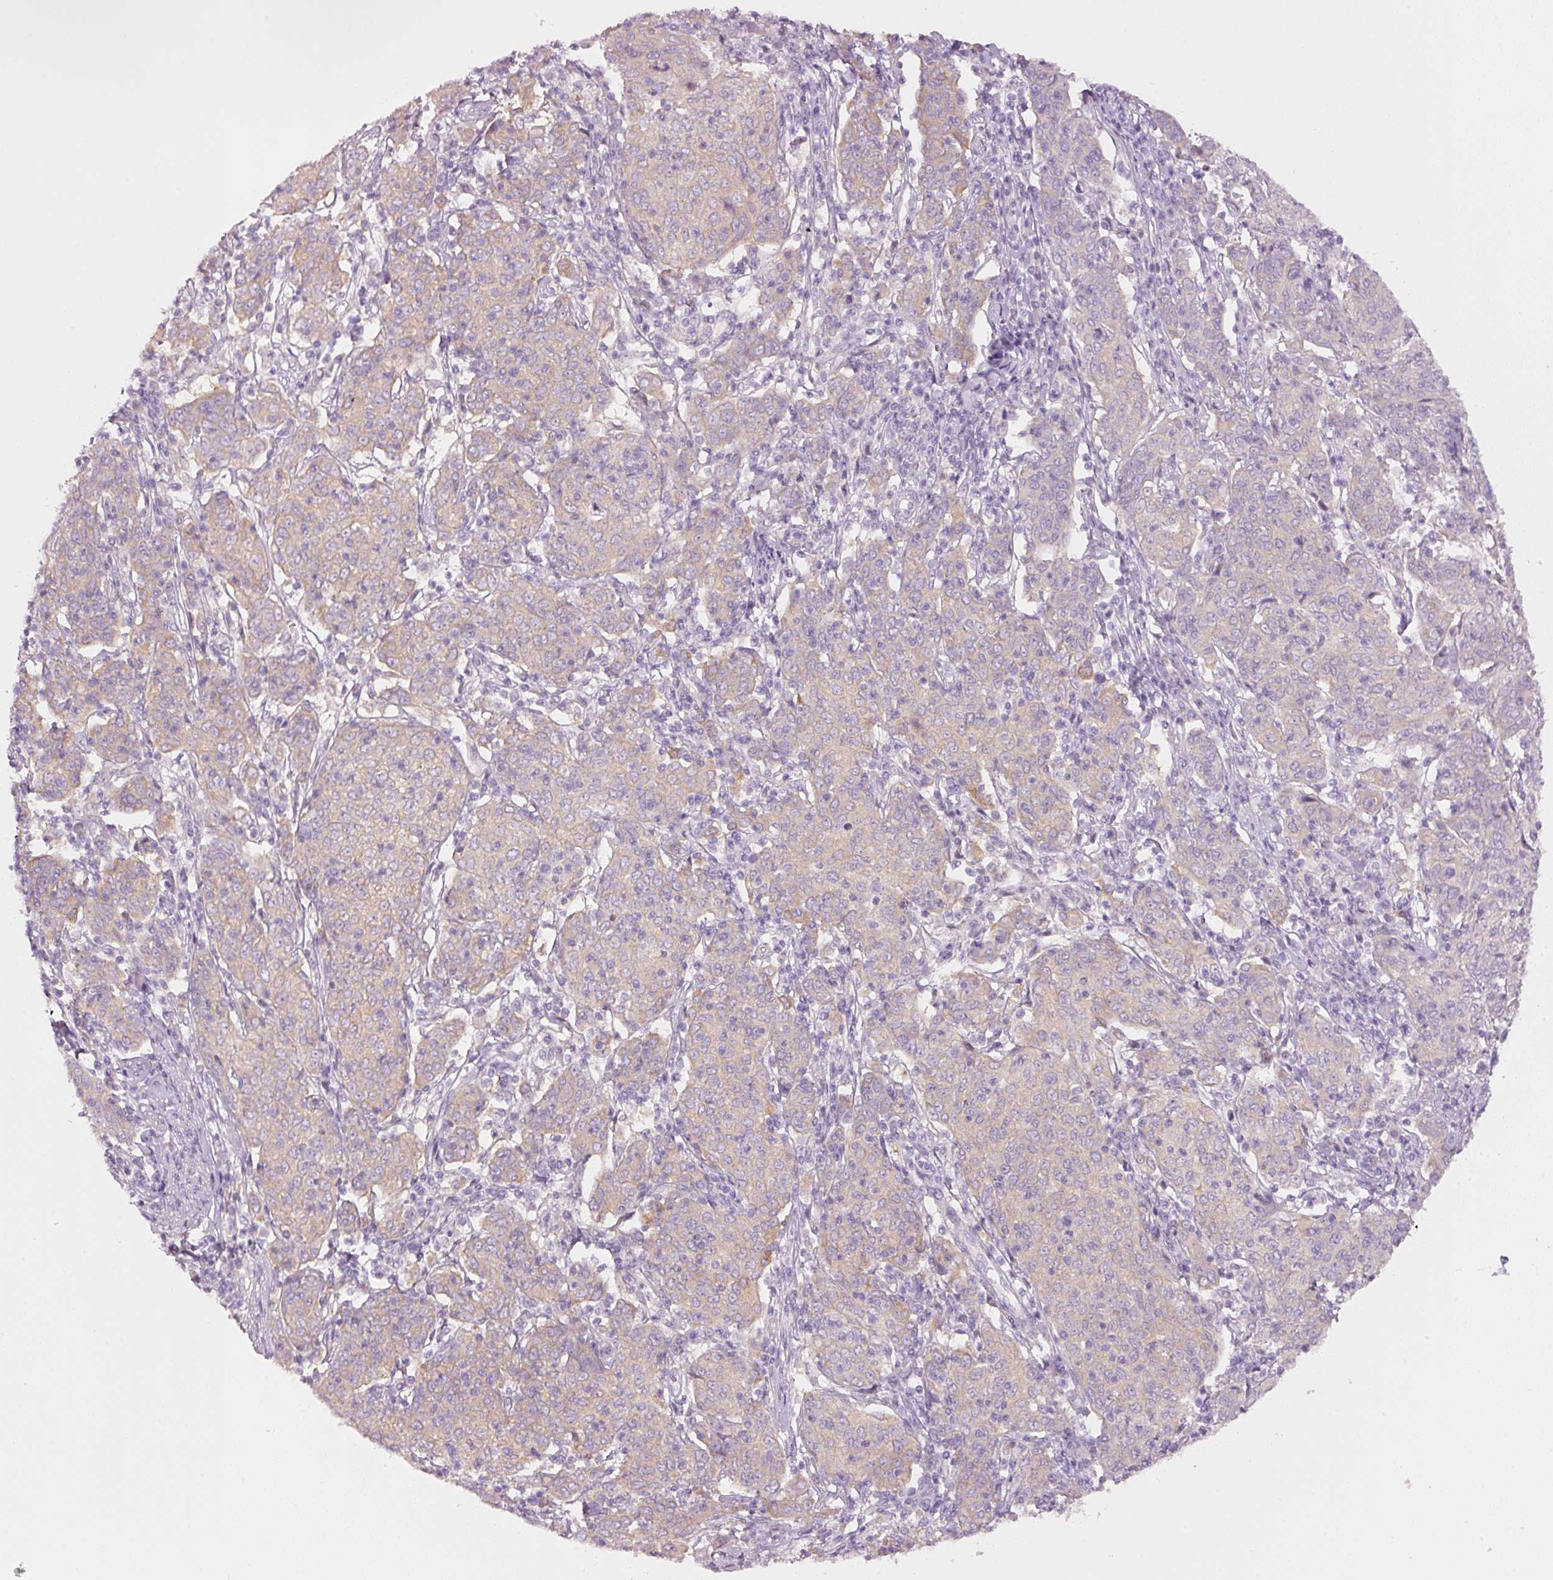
{"staining": {"intensity": "weak", "quantity": "25%-75%", "location": "cytoplasmic/membranous"}, "tissue": "cervical cancer", "cell_type": "Tumor cells", "image_type": "cancer", "snomed": [{"axis": "morphology", "description": "Squamous cell carcinoma, NOS"}, {"axis": "topography", "description": "Cervix"}], "caption": "Weak cytoplasmic/membranous positivity is seen in approximately 25%-75% of tumor cells in squamous cell carcinoma (cervical).", "gene": "PDXDC1", "patient": {"sex": "female", "age": 67}}